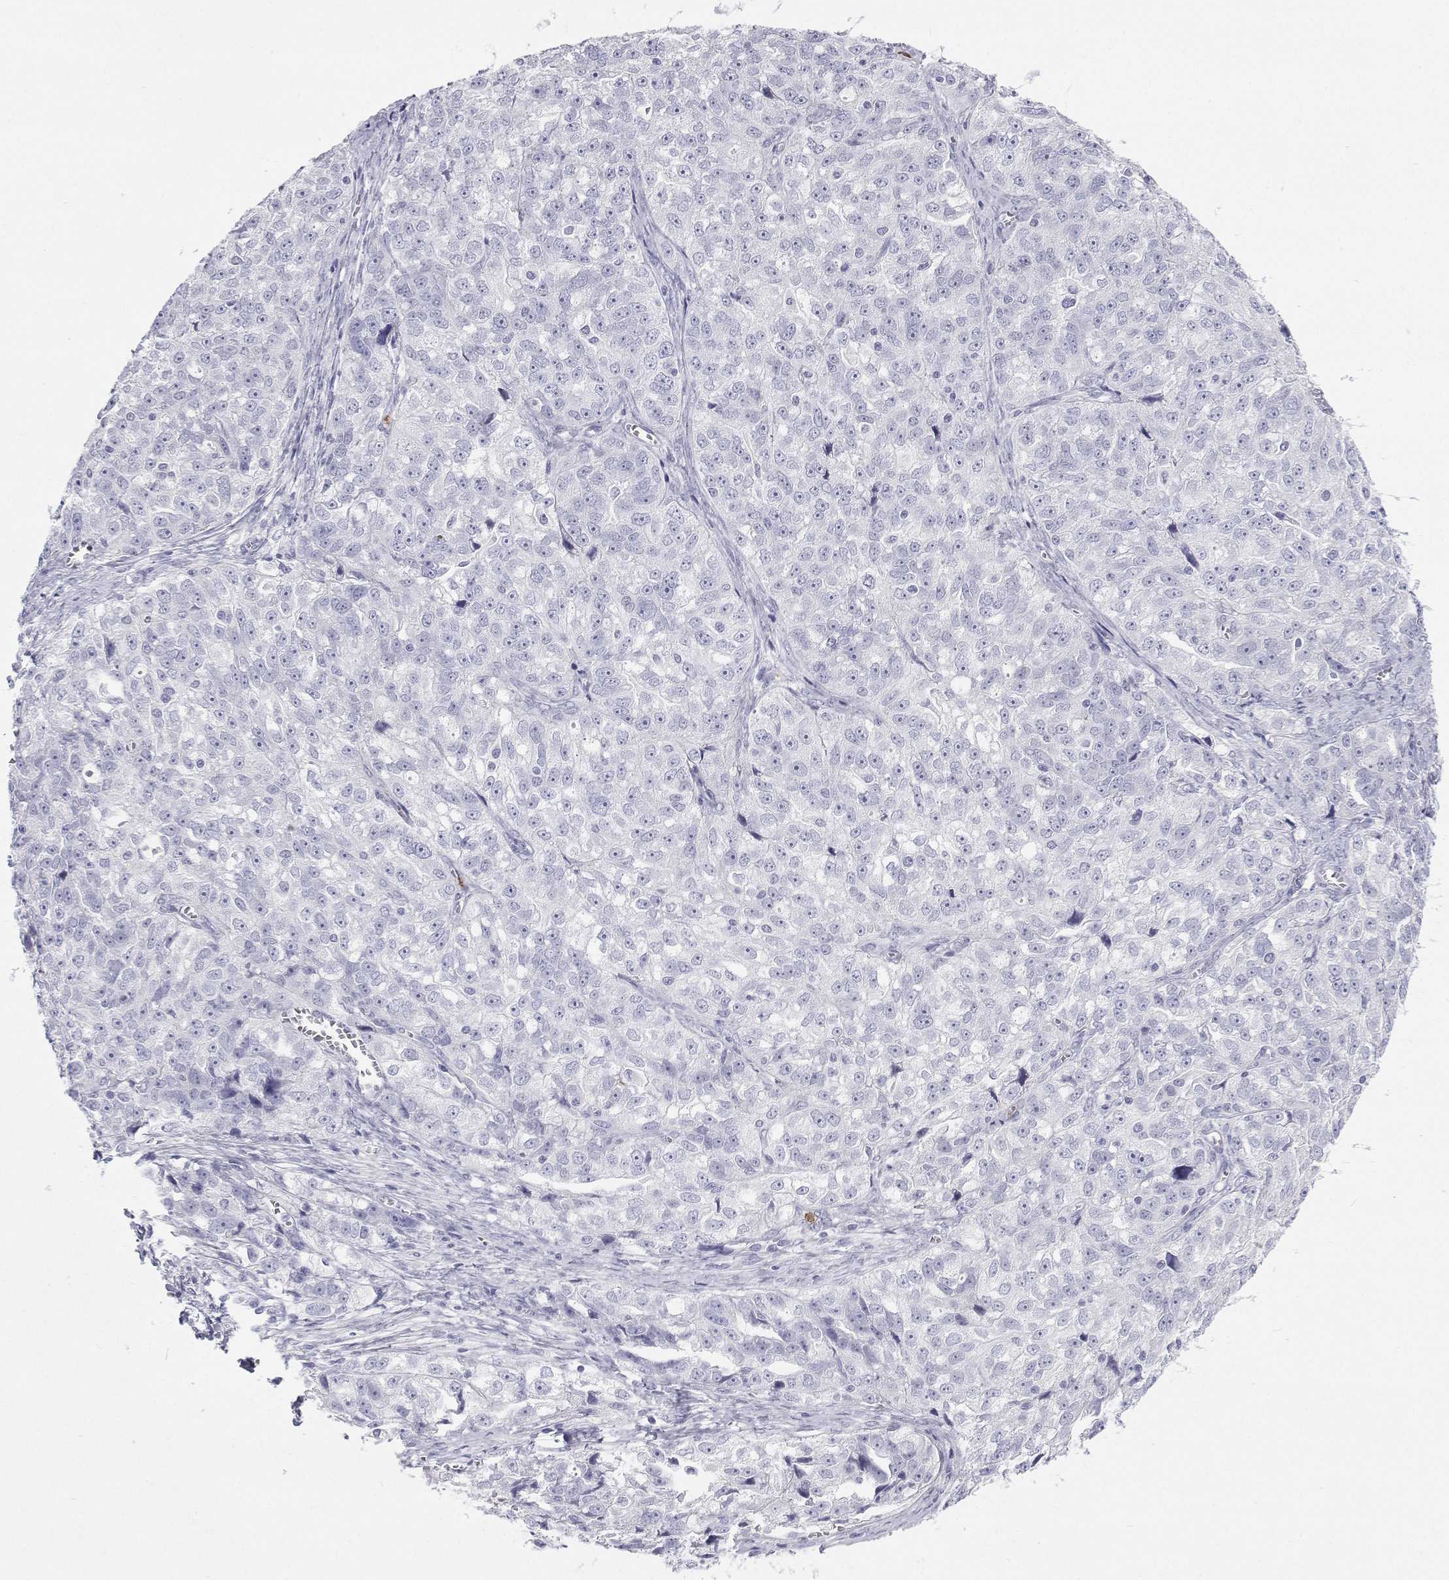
{"staining": {"intensity": "negative", "quantity": "none", "location": "none"}, "tissue": "ovarian cancer", "cell_type": "Tumor cells", "image_type": "cancer", "snomed": [{"axis": "morphology", "description": "Cystadenocarcinoma, serous, NOS"}, {"axis": "topography", "description": "Ovary"}], "caption": "Protein analysis of ovarian cancer exhibits no significant expression in tumor cells. Nuclei are stained in blue.", "gene": "SFTPB", "patient": {"sex": "female", "age": 51}}